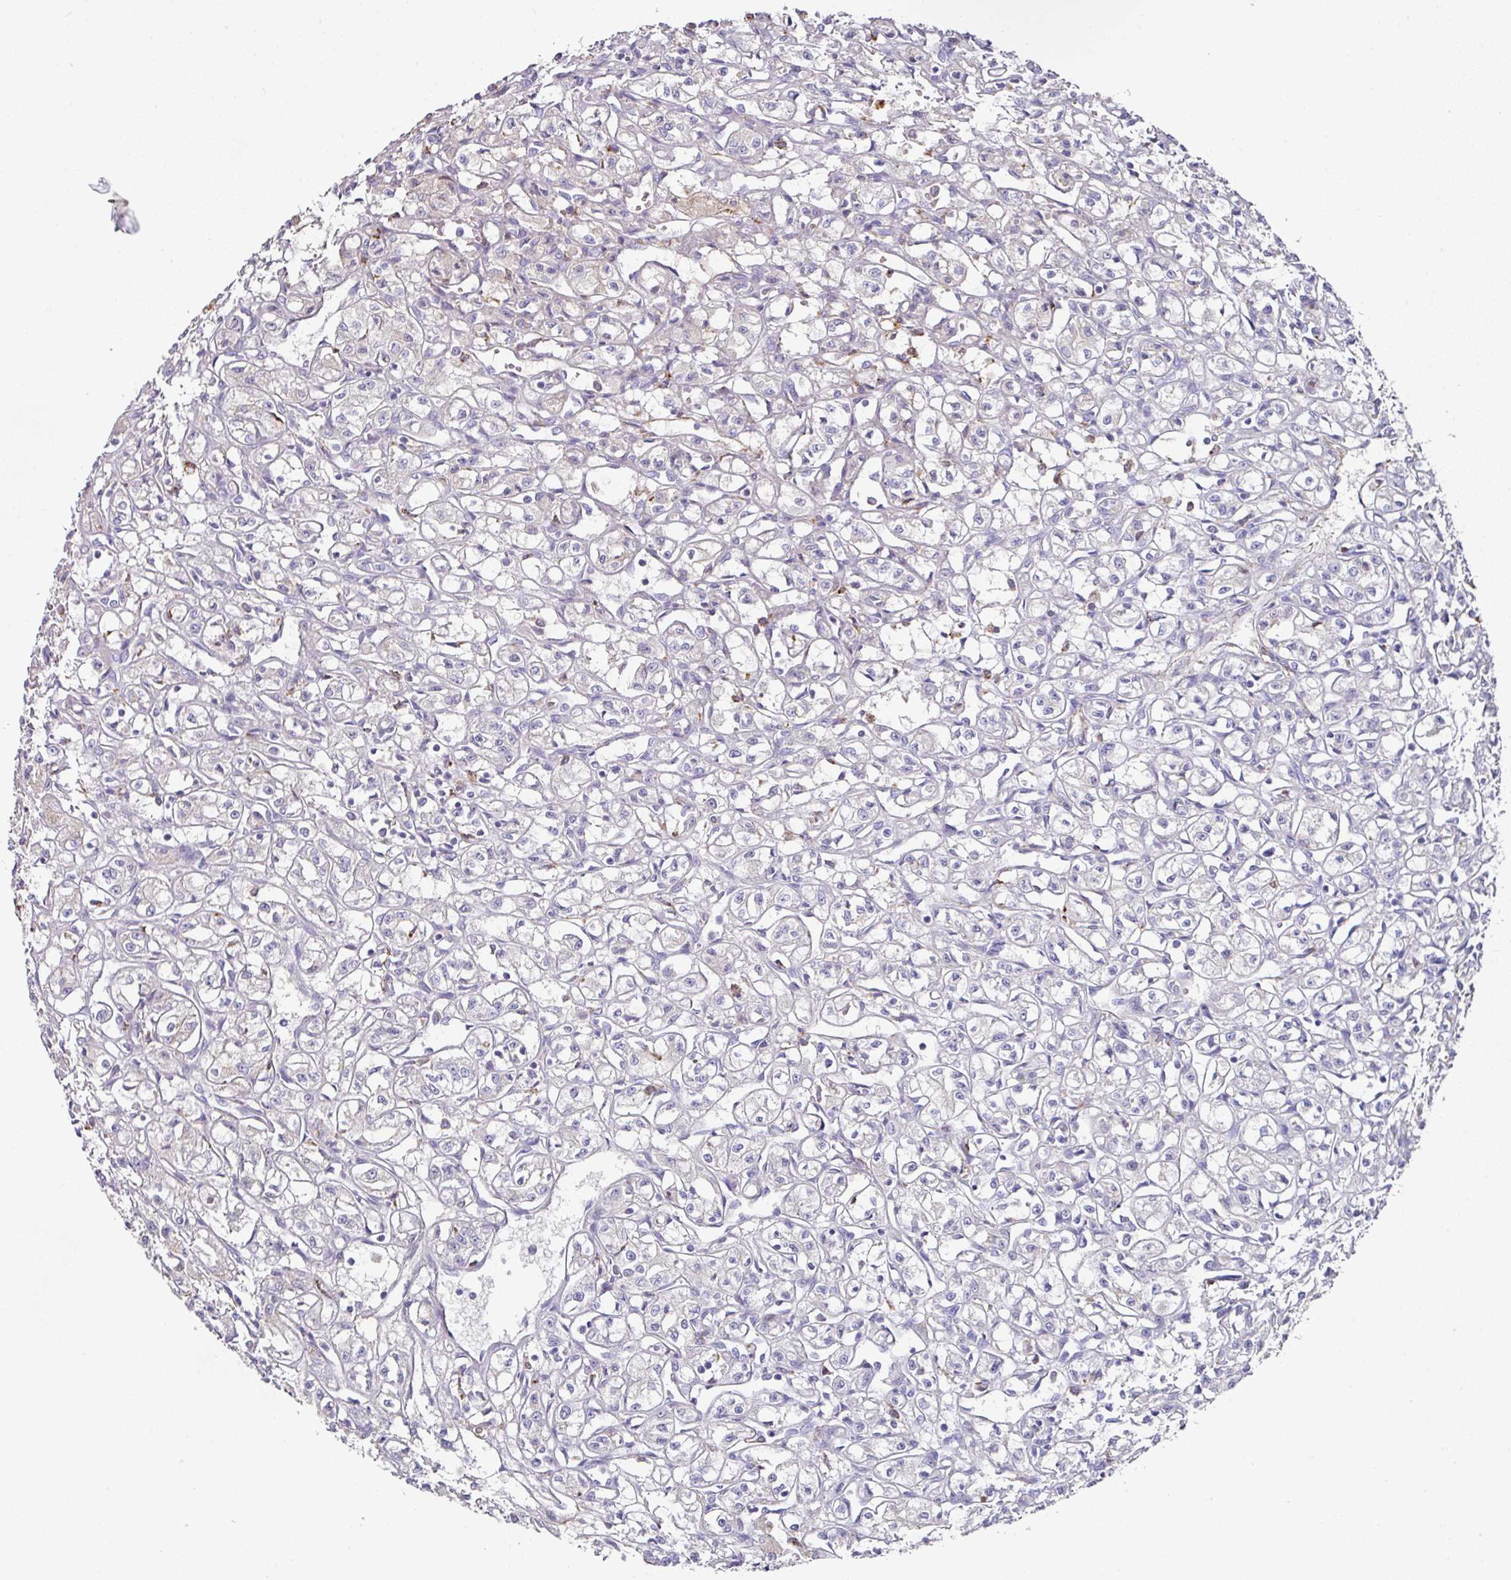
{"staining": {"intensity": "negative", "quantity": "none", "location": "none"}, "tissue": "renal cancer", "cell_type": "Tumor cells", "image_type": "cancer", "snomed": [{"axis": "morphology", "description": "Adenocarcinoma, NOS"}, {"axis": "topography", "description": "Kidney"}], "caption": "A high-resolution photomicrograph shows immunohistochemistry (IHC) staining of renal cancer, which displays no significant expression in tumor cells.", "gene": "TARM1", "patient": {"sex": "male", "age": 56}}